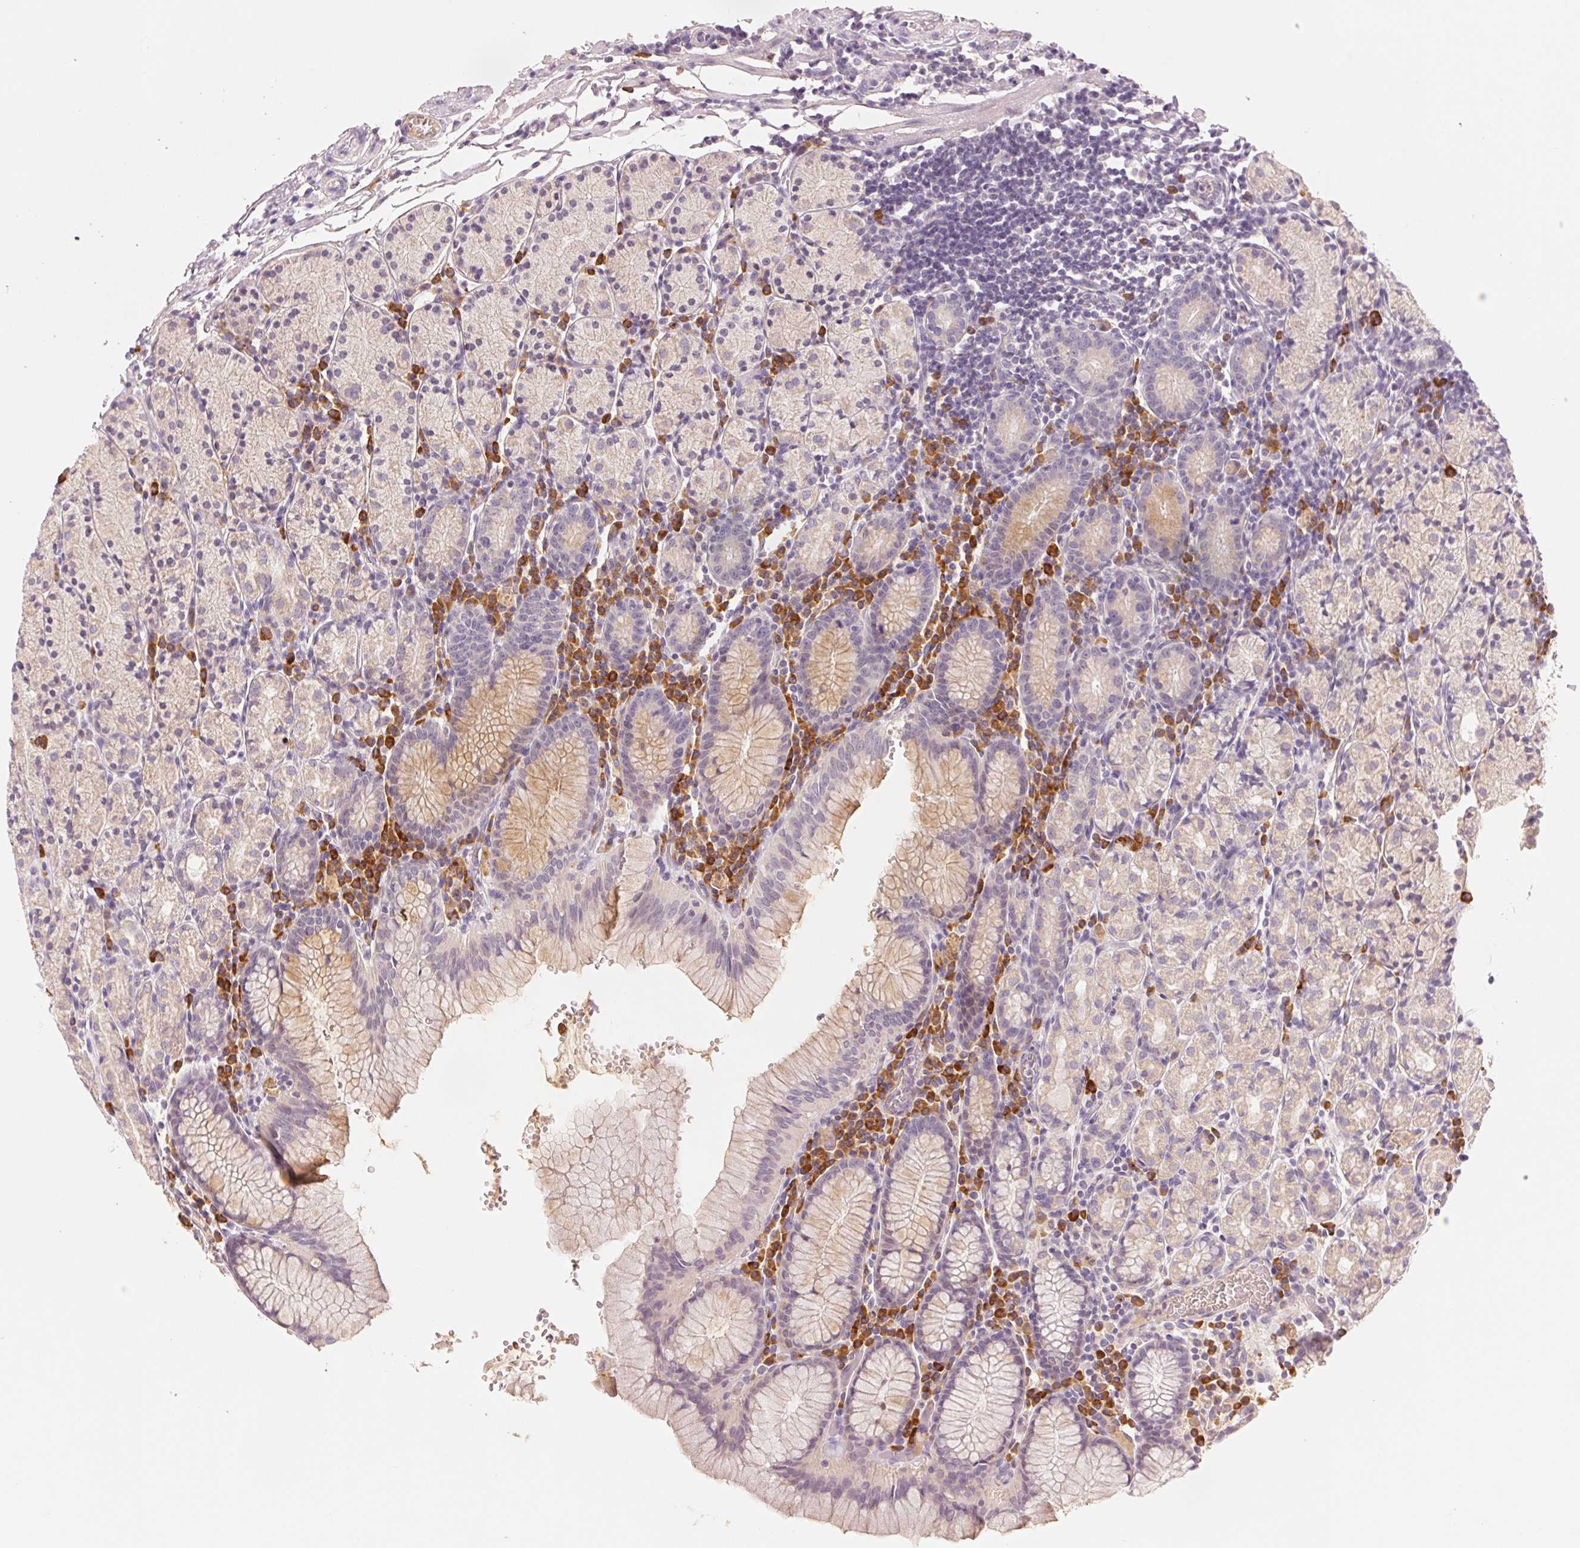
{"staining": {"intensity": "weak", "quantity": "<25%", "location": "cytoplasmic/membranous"}, "tissue": "stomach", "cell_type": "Glandular cells", "image_type": "normal", "snomed": [{"axis": "morphology", "description": "Normal tissue, NOS"}, {"axis": "topography", "description": "Stomach, upper"}, {"axis": "topography", "description": "Stomach"}], "caption": "Immunohistochemistry (IHC) micrograph of normal stomach: human stomach stained with DAB (3,3'-diaminobenzidine) displays no significant protein staining in glandular cells.", "gene": "RMDN2", "patient": {"sex": "male", "age": 62}}